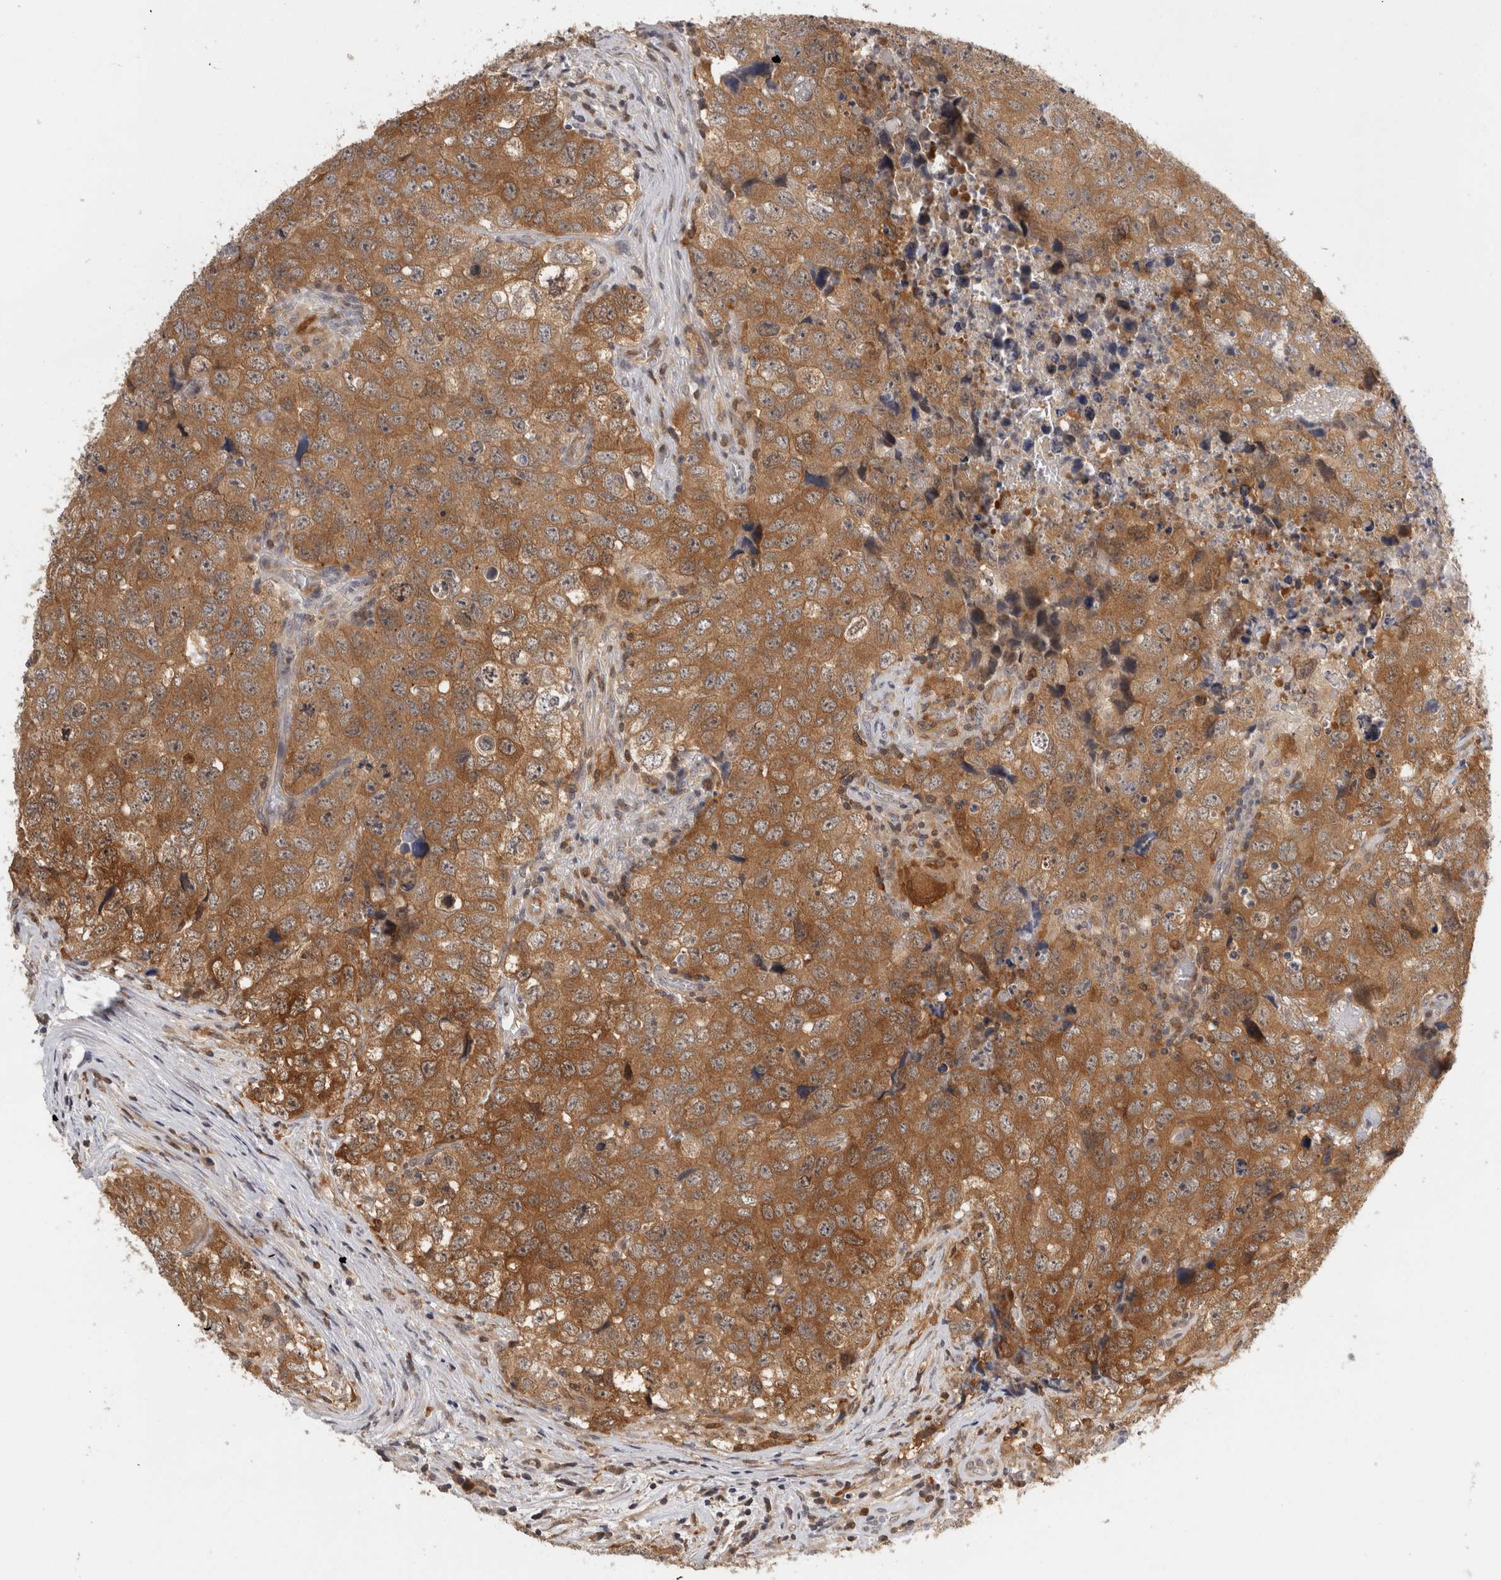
{"staining": {"intensity": "moderate", "quantity": ">75%", "location": "cytoplasmic/membranous"}, "tissue": "testis cancer", "cell_type": "Tumor cells", "image_type": "cancer", "snomed": [{"axis": "morphology", "description": "Seminoma, NOS"}, {"axis": "morphology", "description": "Carcinoma, Embryonal, NOS"}, {"axis": "topography", "description": "Testis"}], "caption": "Immunohistochemical staining of human testis seminoma exhibits medium levels of moderate cytoplasmic/membranous protein positivity in approximately >75% of tumor cells.", "gene": "ACAT2", "patient": {"sex": "male", "age": 43}}